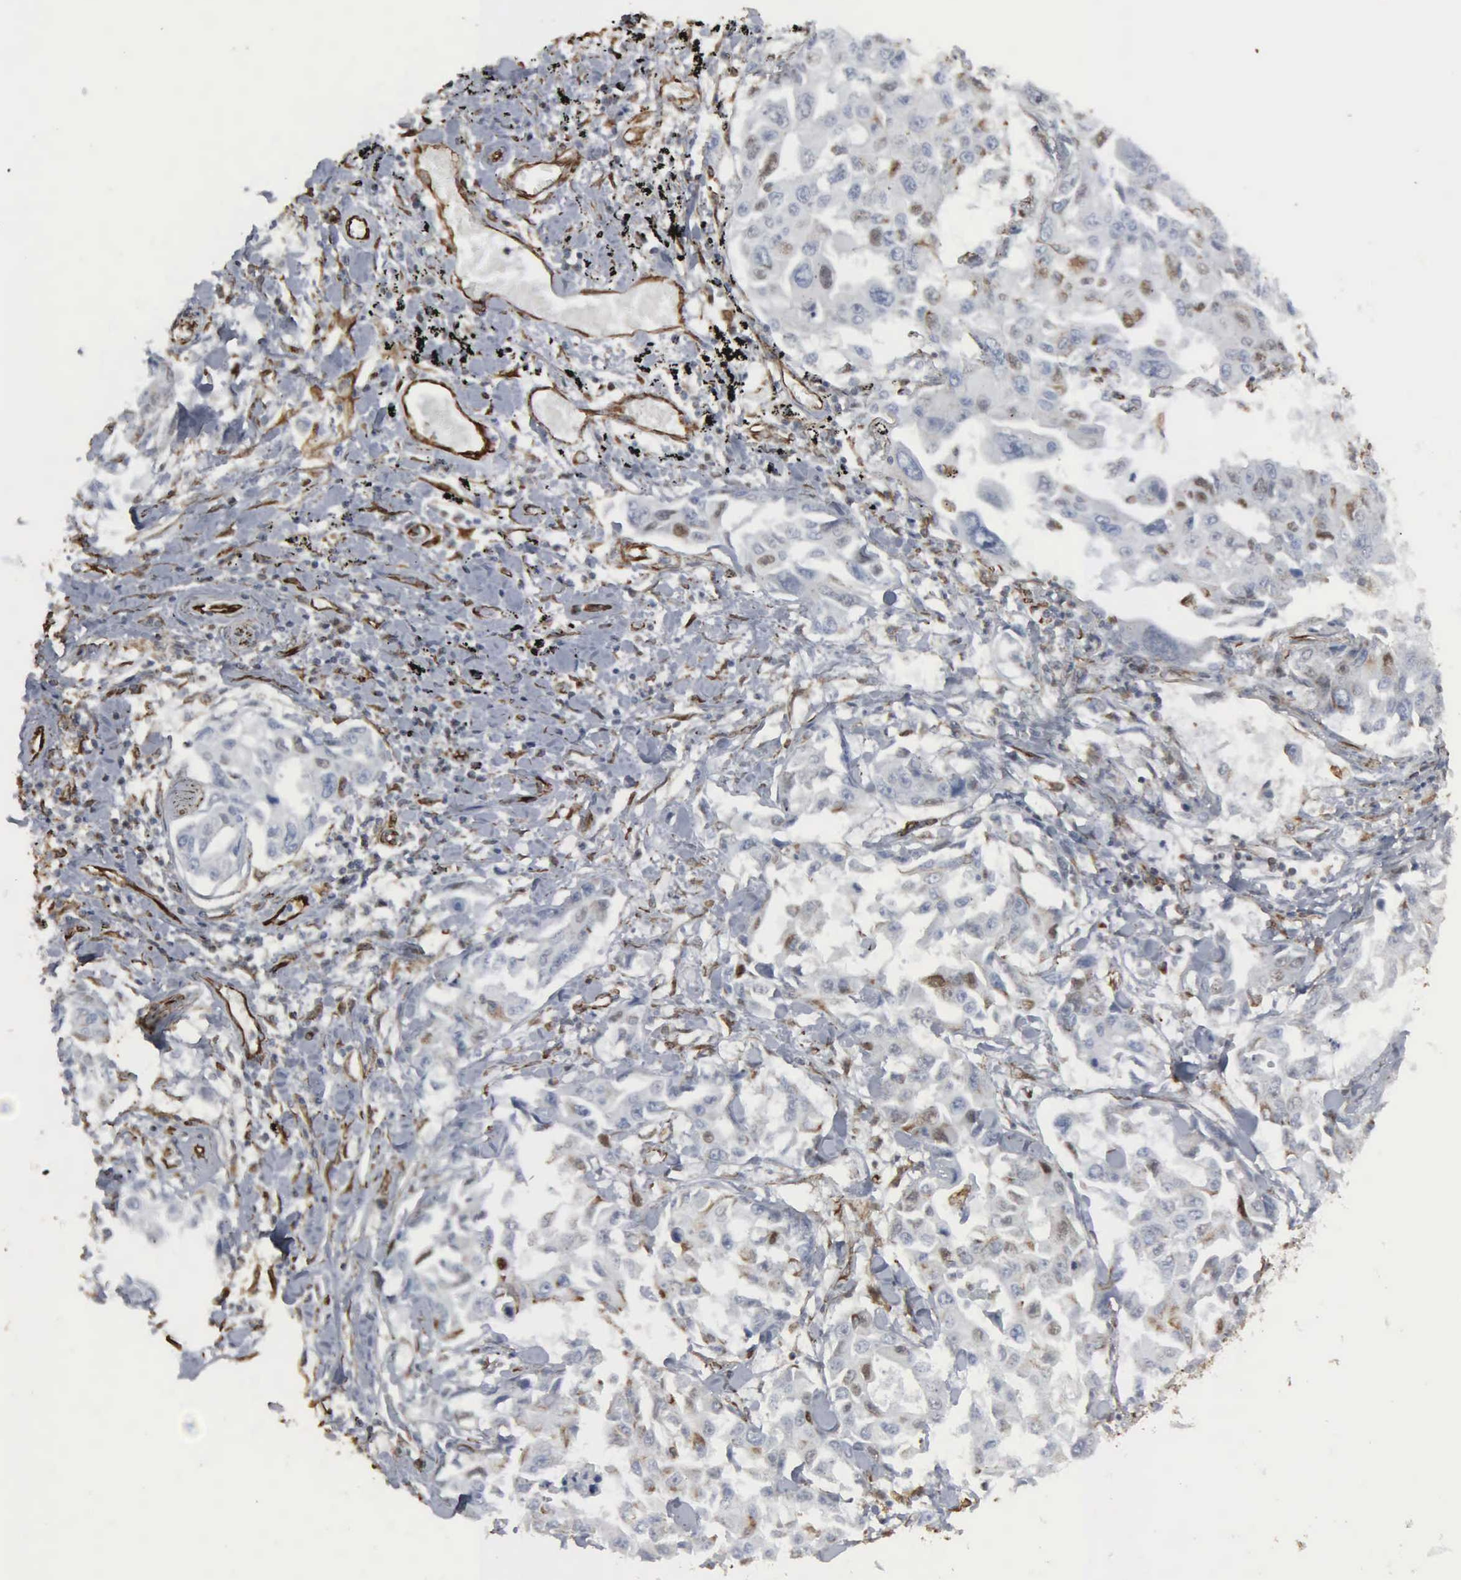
{"staining": {"intensity": "weak", "quantity": "<25%", "location": "nuclear"}, "tissue": "lung cancer", "cell_type": "Tumor cells", "image_type": "cancer", "snomed": [{"axis": "morphology", "description": "Adenocarcinoma, NOS"}, {"axis": "topography", "description": "Lung"}], "caption": "Tumor cells show no significant expression in lung adenocarcinoma.", "gene": "CCNE1", "patient": {"sex": "male", "age": 64}}